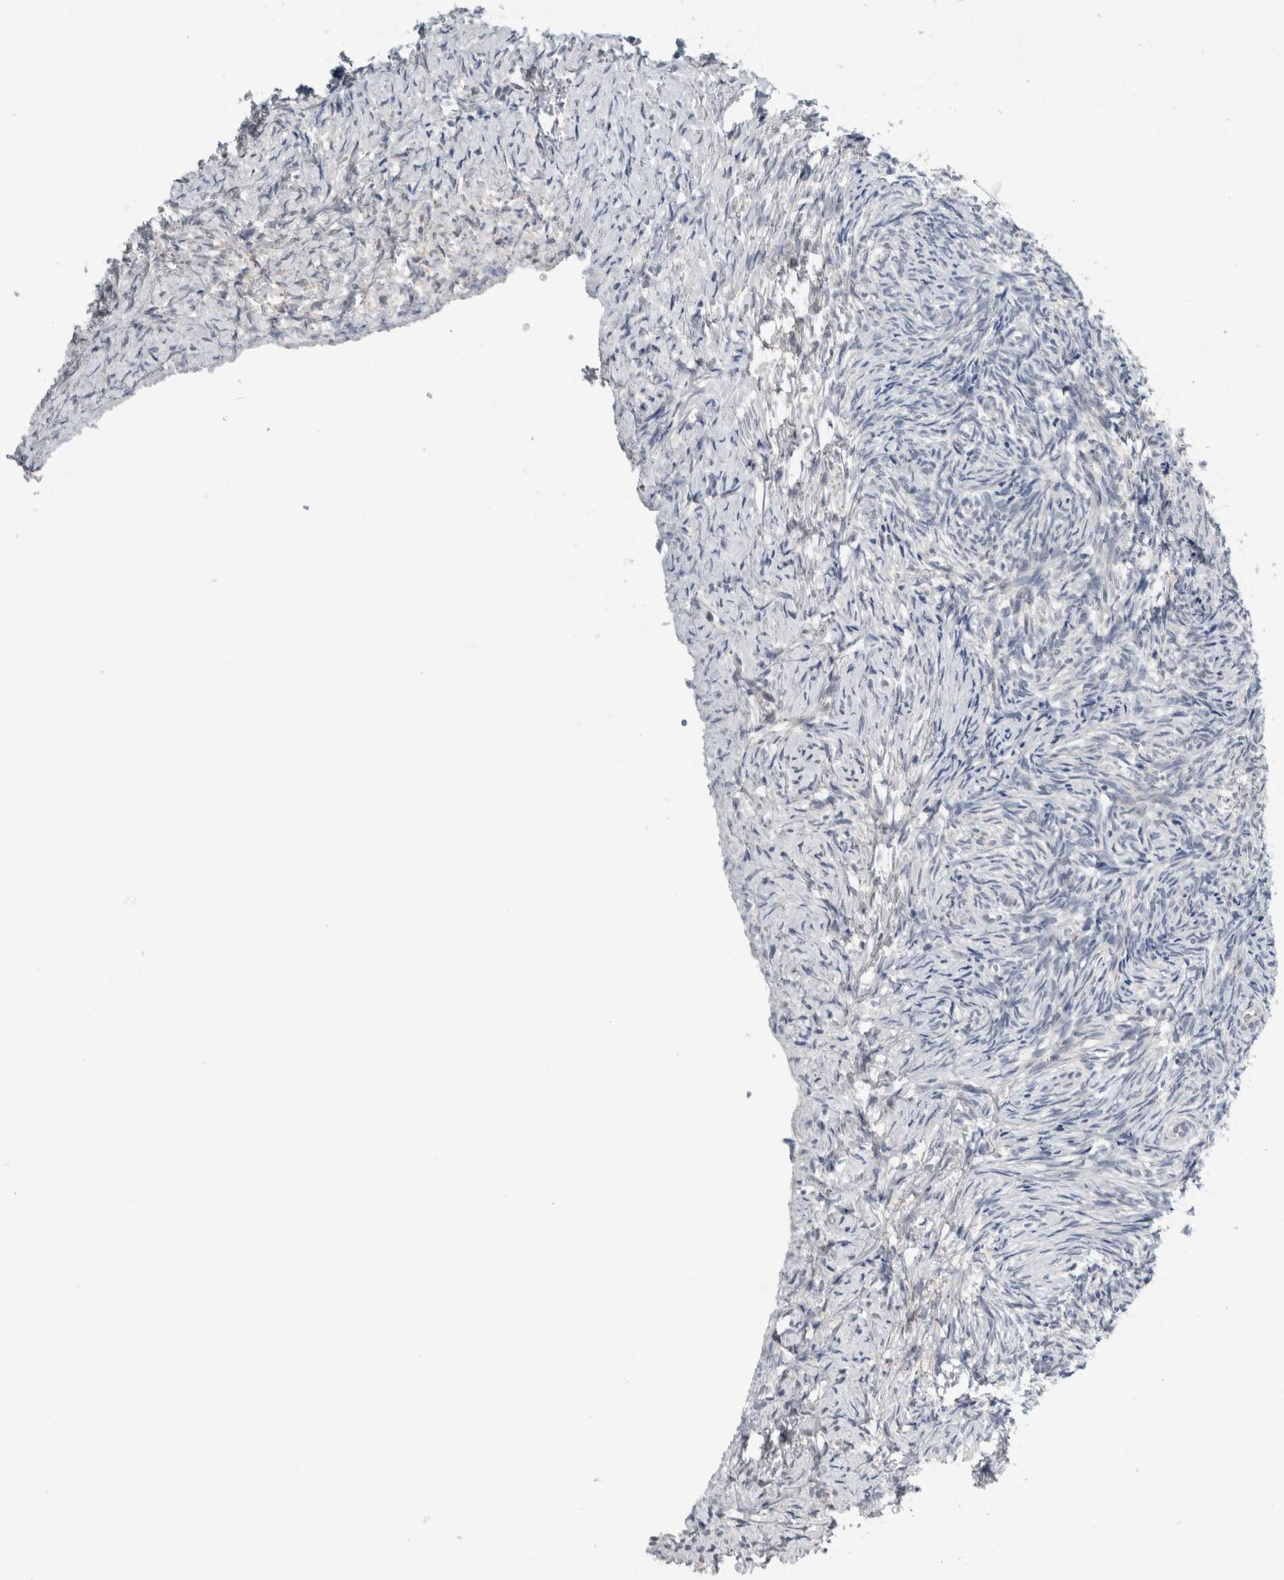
{"staining": {"intensity": "strong", "quantity": ">75%", "location": "cytoplasmic/membranous"}, "tissue": "ovary", "cell_type": "Follicle cells", "image_type": "normal", "snomed": [{"axis": "morphology", "description": "Normal tissue, NOS"}, {"axis": "topography", "description": "Ovary"}], "caption": "A brown stain highlights strong cytoplasmic/membranous positivity of a protein in follicle cells of benign human ovary.", "gene": "CASP6", "patient": {"sex": "female", "age": 41}}